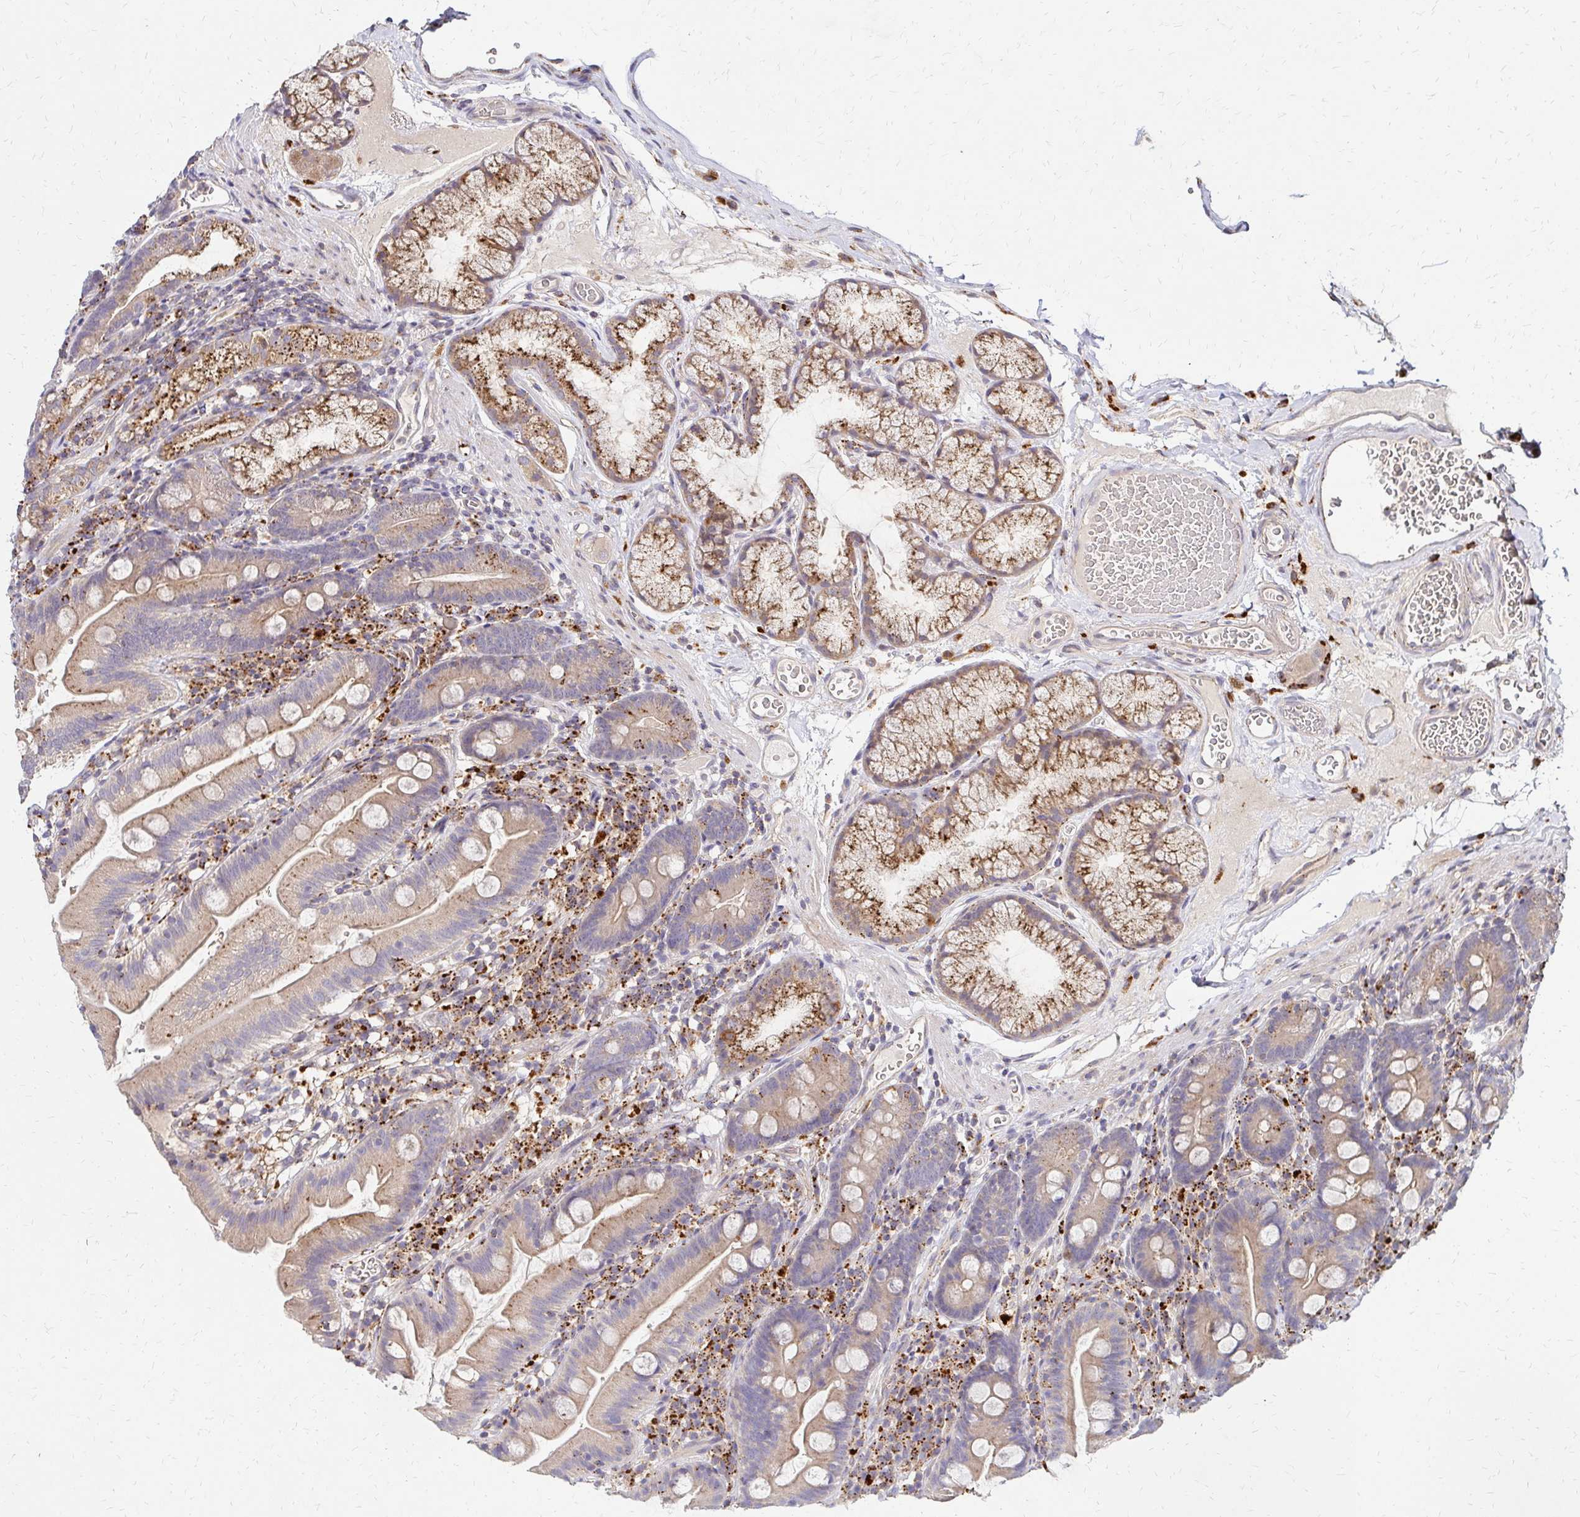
{"staining": {"intensity": "weak", "quantity": ">75%", "location": "cytoplasmic/membranous"}, "tissue": "duodenum", "cell_type": "Glandular cells", "image_type": "normal", "snomed": [{"axis": "morphology", "description": "Normal tissue, NOS"}, {"axis": "topography", "description": "Duodenum"}], "caption": "Immunohistochemical staining of normal duodenum demonstrates >75% levels of weak cytoplasmic/membranous protein positivity in about >75% of glandular cells.", "gene": "IDUA", "patient": {"sex": "female", "age": 67}}